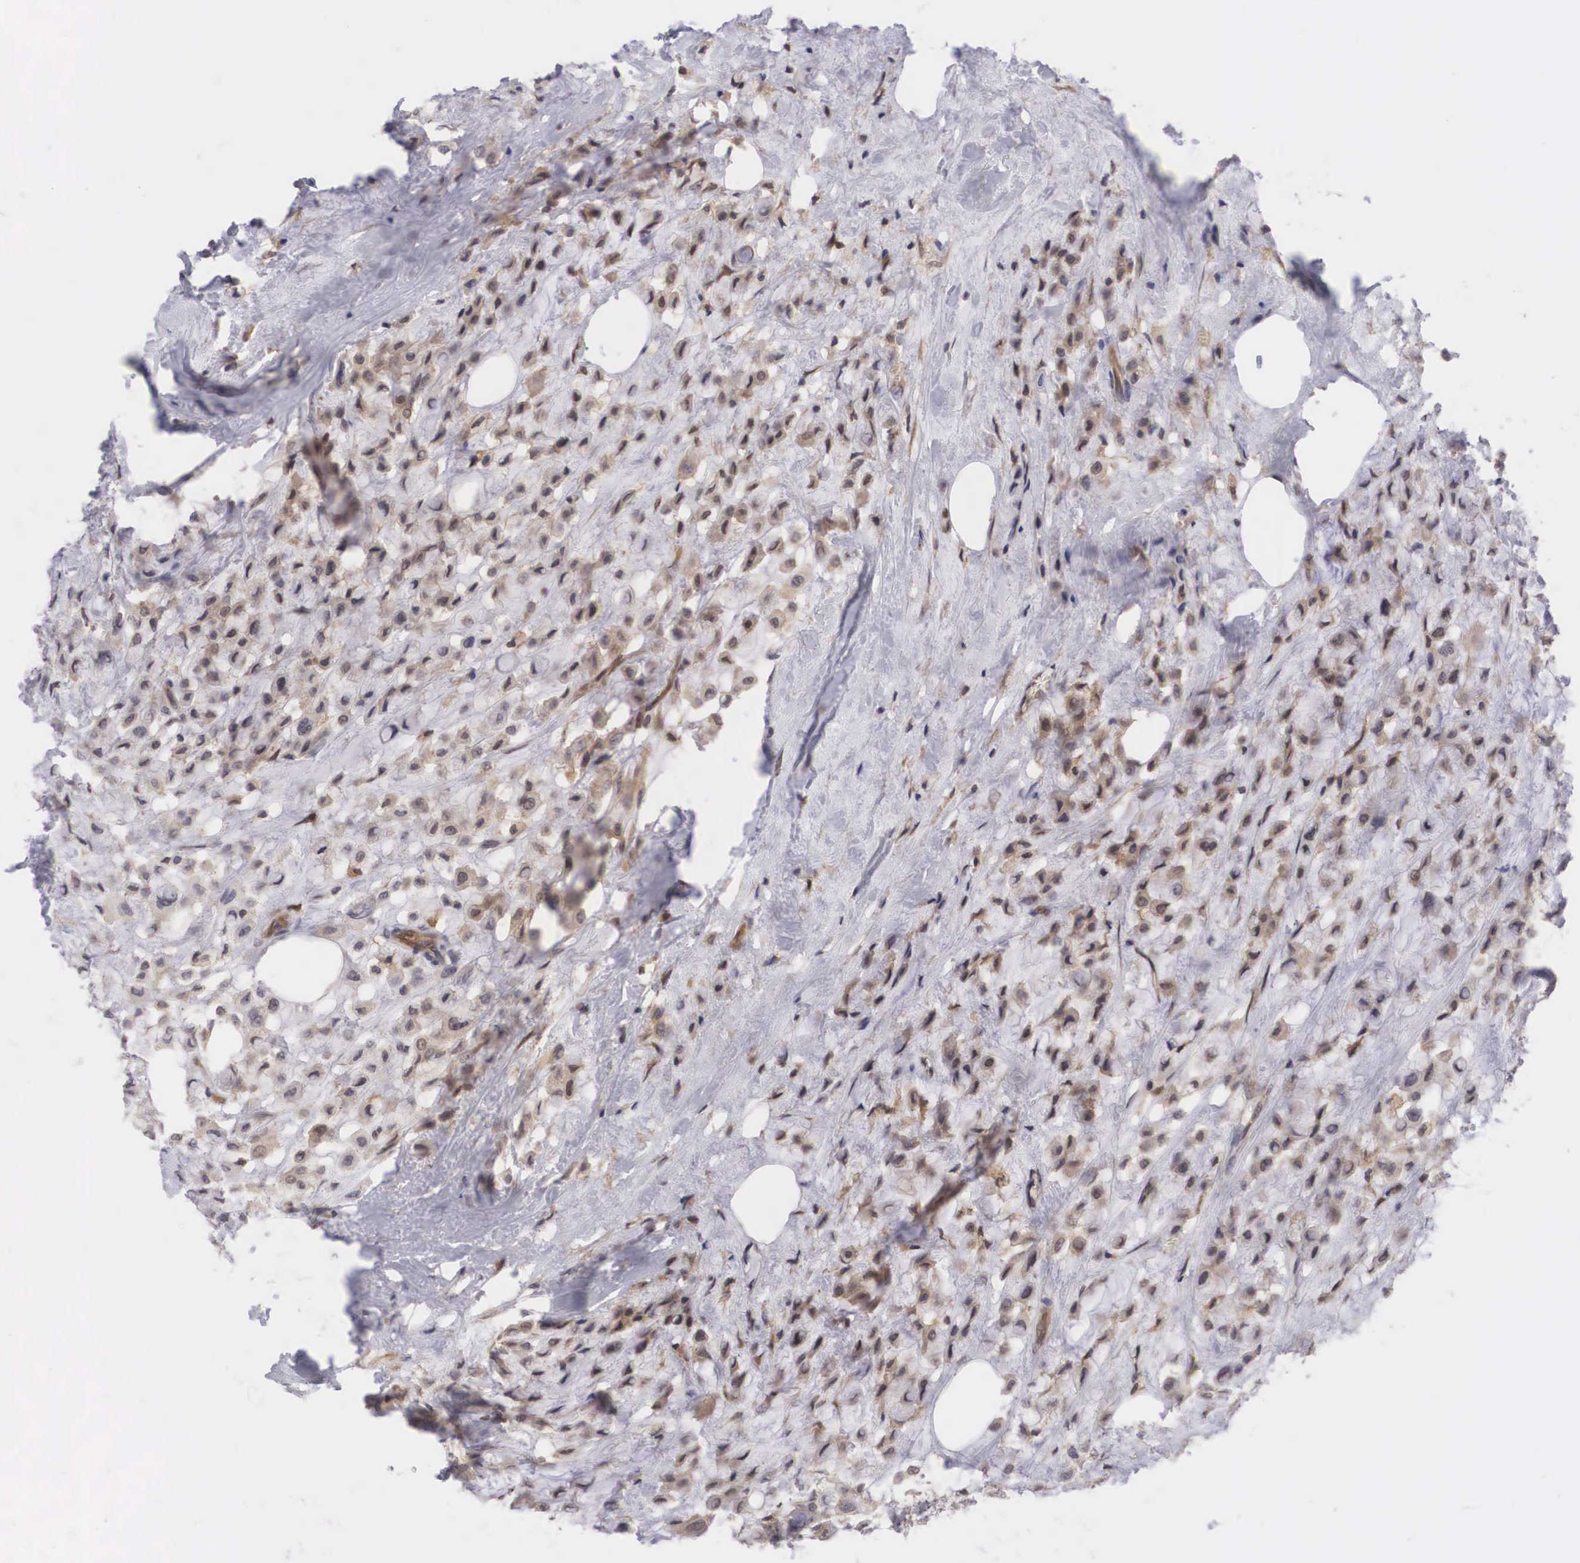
{"staining": {"intensity": "weak", "quantity": ">75%", "location": "cytoplasmic/membranous,nuclear"}, "tissue": "breast cancer", "cell_type": "Tumor cells", "image_type": "cancer", "snomed": [{"axis": "morphology", "description": "Lobular carcinoma"}, {"axis": "topography", "description": "Breast"}], "caption": "Breast lobular carcinoma tissue shows weak cytoplasmic/membranous and nuclear expression in about >75% of tumor cells (Brightfield microscopy of DAB IHC at high magnification).", "gene": "ADSL", "patient": {"sex": "female", "age": 85}}